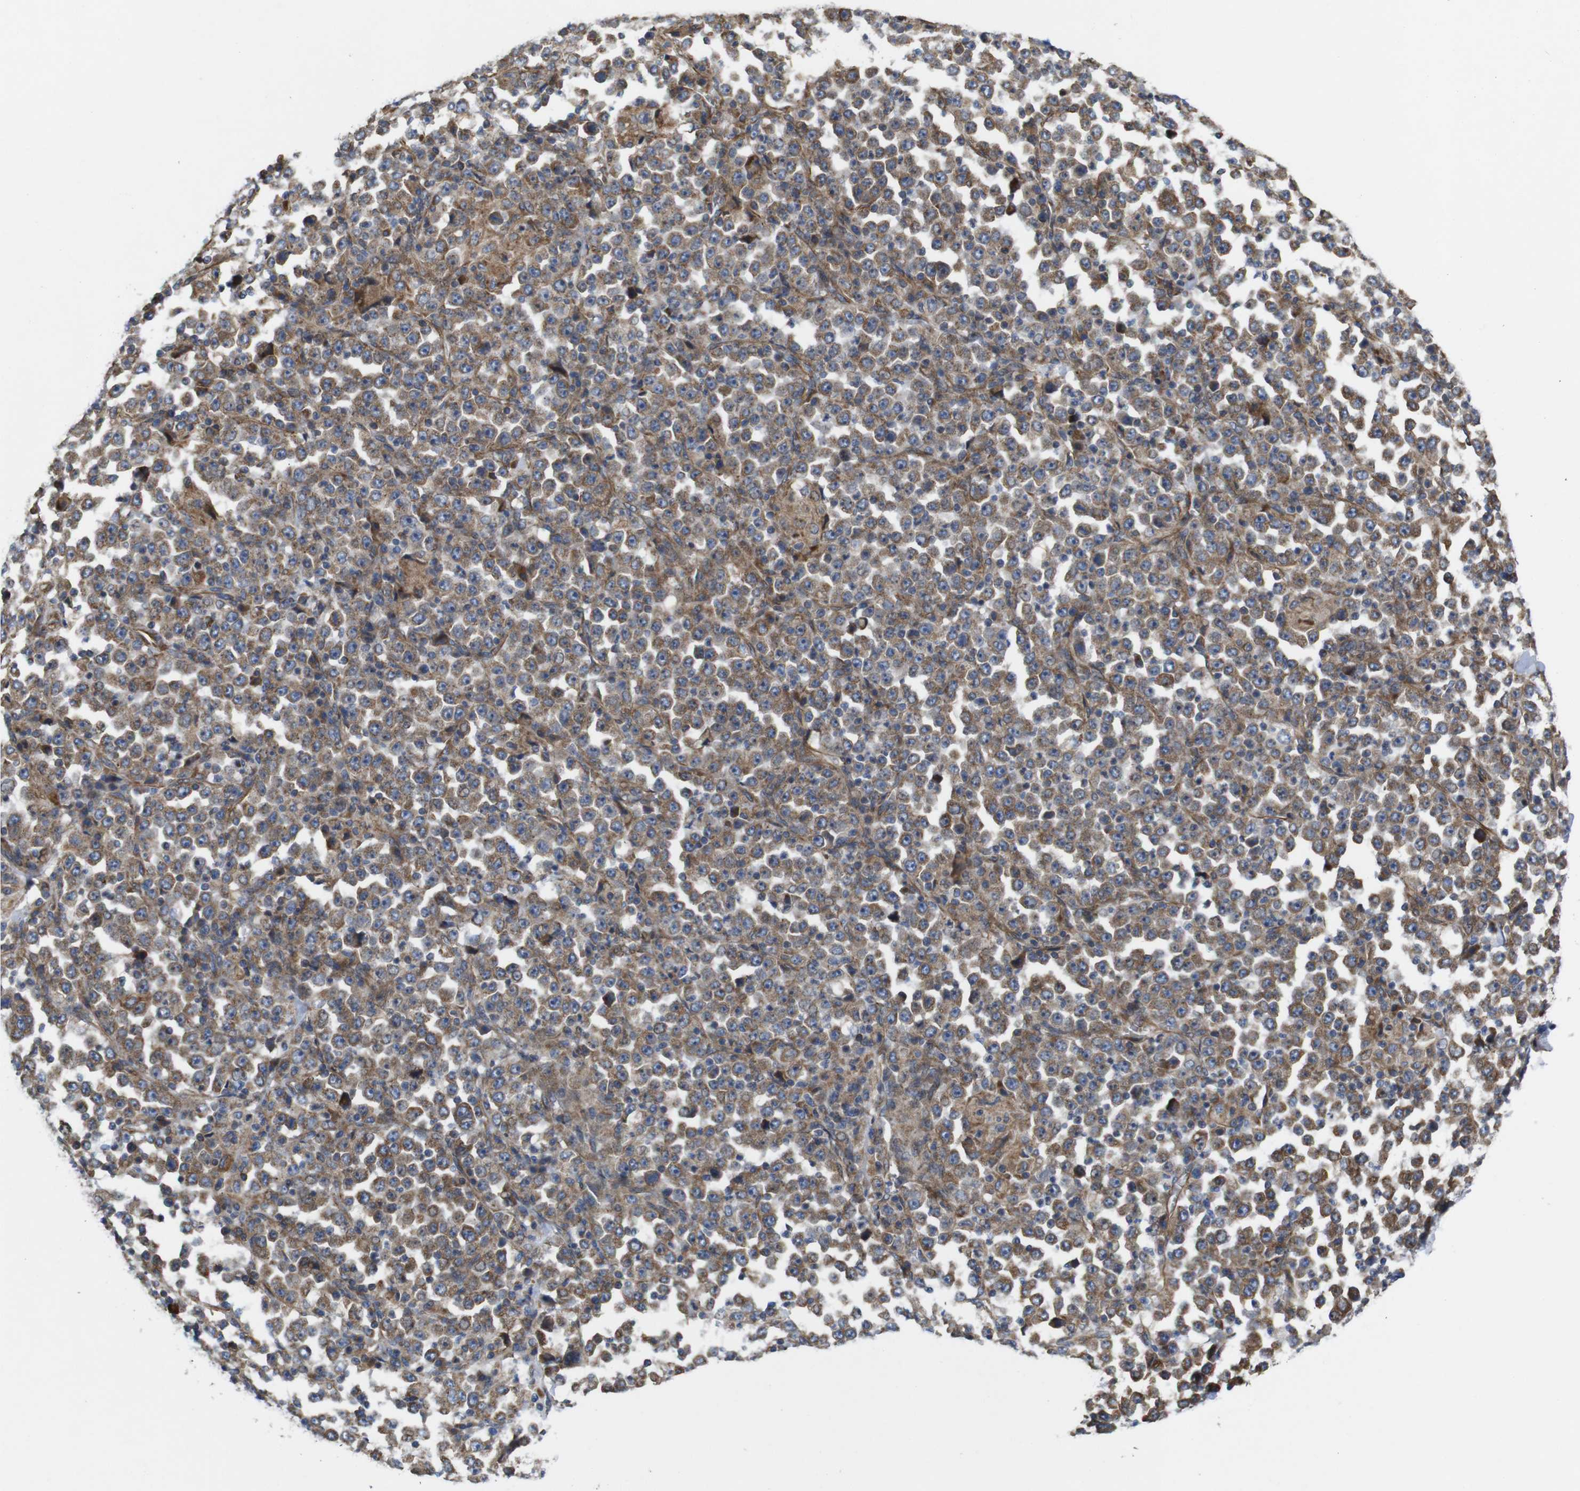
{"staining": {"intensity": "moderate", "quantity": ">75%", "location": "cytoplasmic/membranous"}, "tissue": "stomach cancer", "cell_type": "Tumor cells", "image_type": "cancer", "snomed": [{"axis": "morphology", "description": "Normal tissue, NOS"}, {"axis": "morphology", "description": "Adenocarcinoma, NOS"}, {"axis": "topography", "description": "Stomach, upper"}, {"axis": "topography", "description": "Stomach"}], "caption": "Moderate cytoplasmic/membranous staining for a protein is appreciated in approximately >75% of tumor cells of stomach cancer (adenocarcinoma) using immunohistochemistry.", "gene": "POMK", "patient": {"sex": "male", "age": 59}}